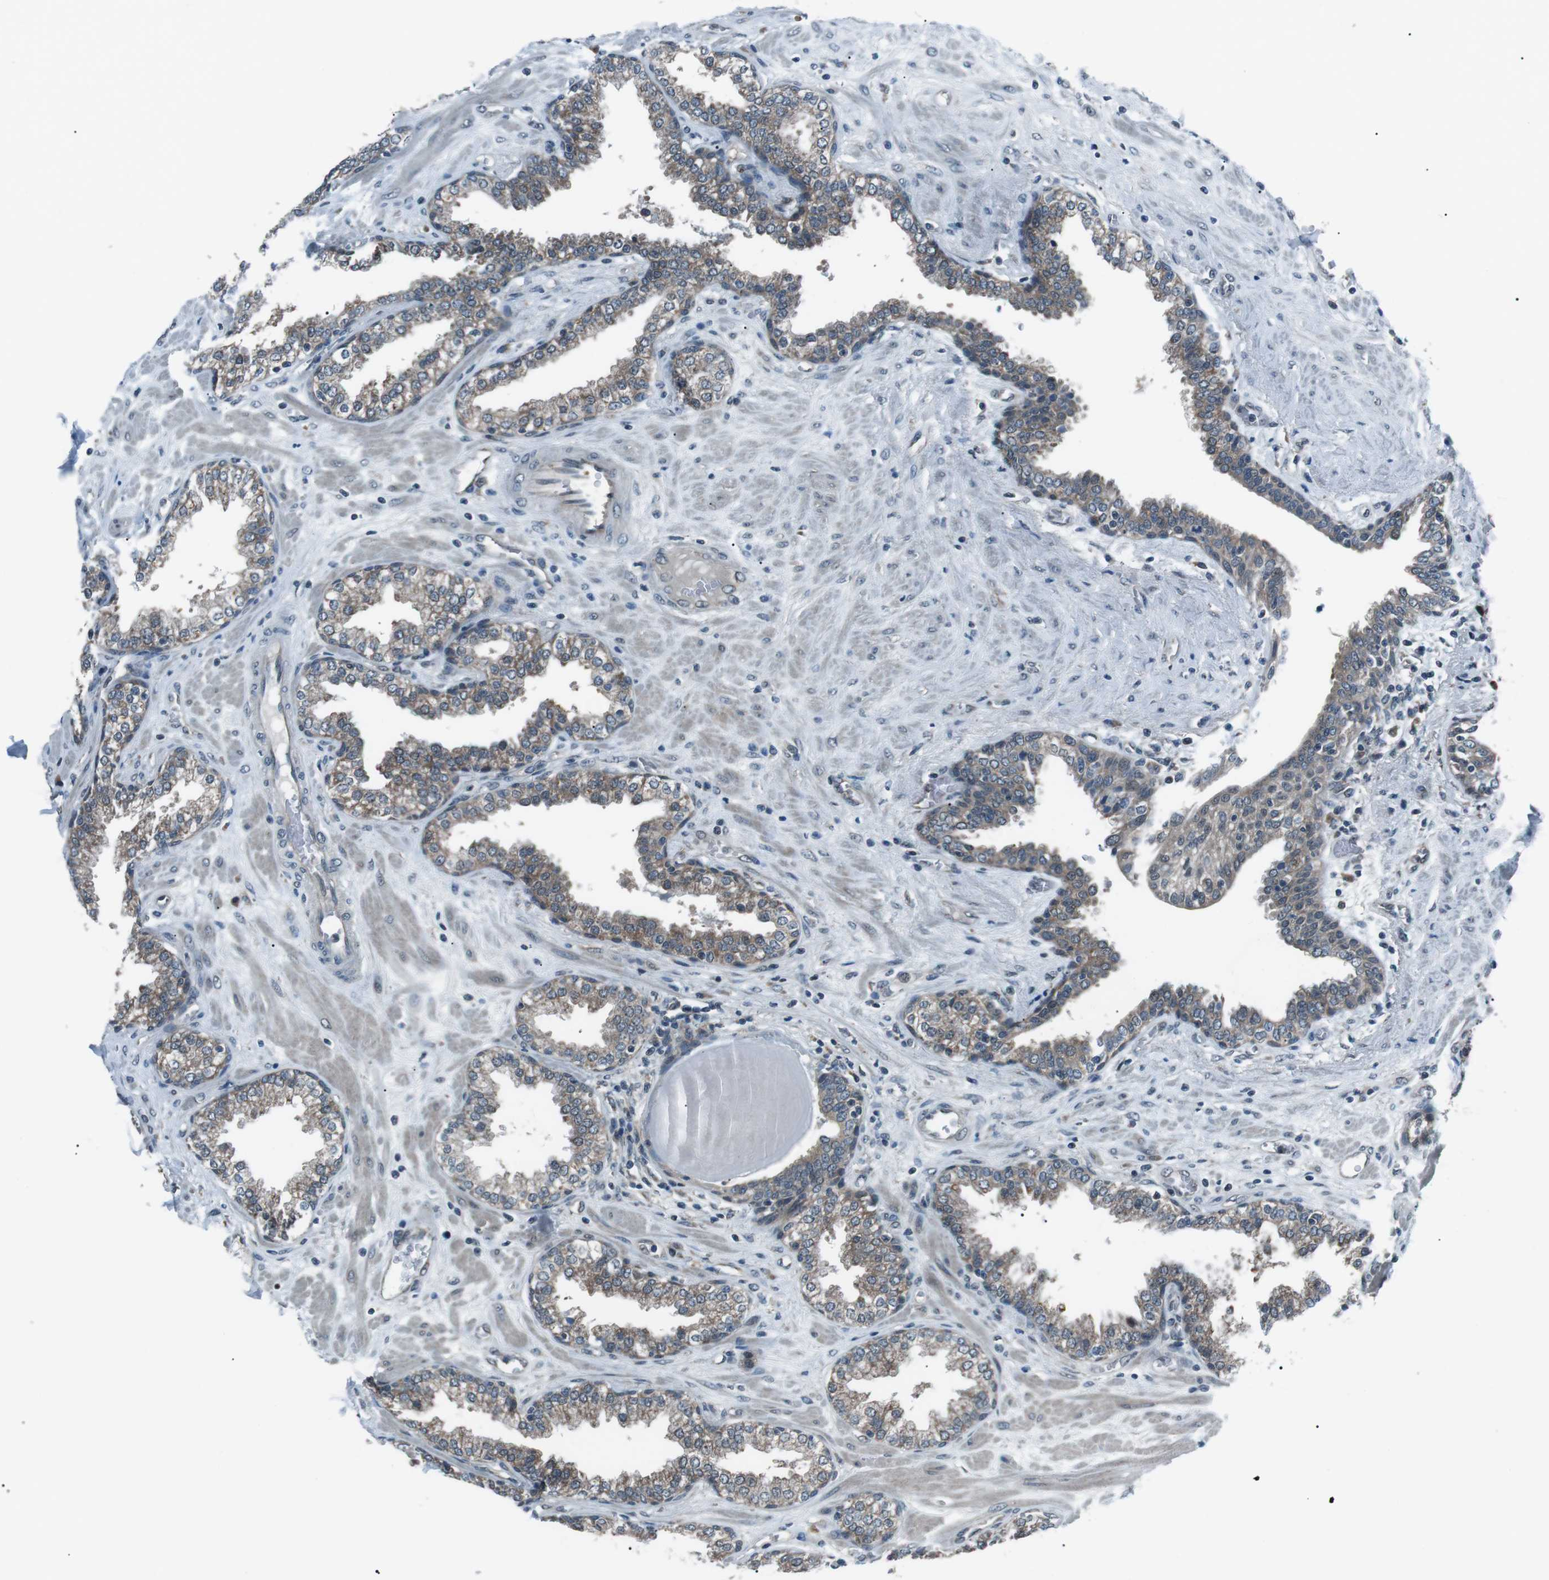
{"staining": {"intensity": "moderate", "quantity": "<25%", "location": "cytoplasmic/membranous"}, "tissue": "prostate", "cell_type": "Glandular cells", "image_type": "normal", "snomed": [{"axis": "morphology", "description": "Normal tissue, NOS"}, {"axis": "topography", "description": "Prostate"}], "caption": "Moderate cytoplasmic/membranous protein staining is present in about <25% of glandular cells in prostate. Immunohistochemistry stains the protein of interest in brown and the nuclei are stained blue.", "gene": "LRIG2", "patient": {"sex": "male", "age": 51}}